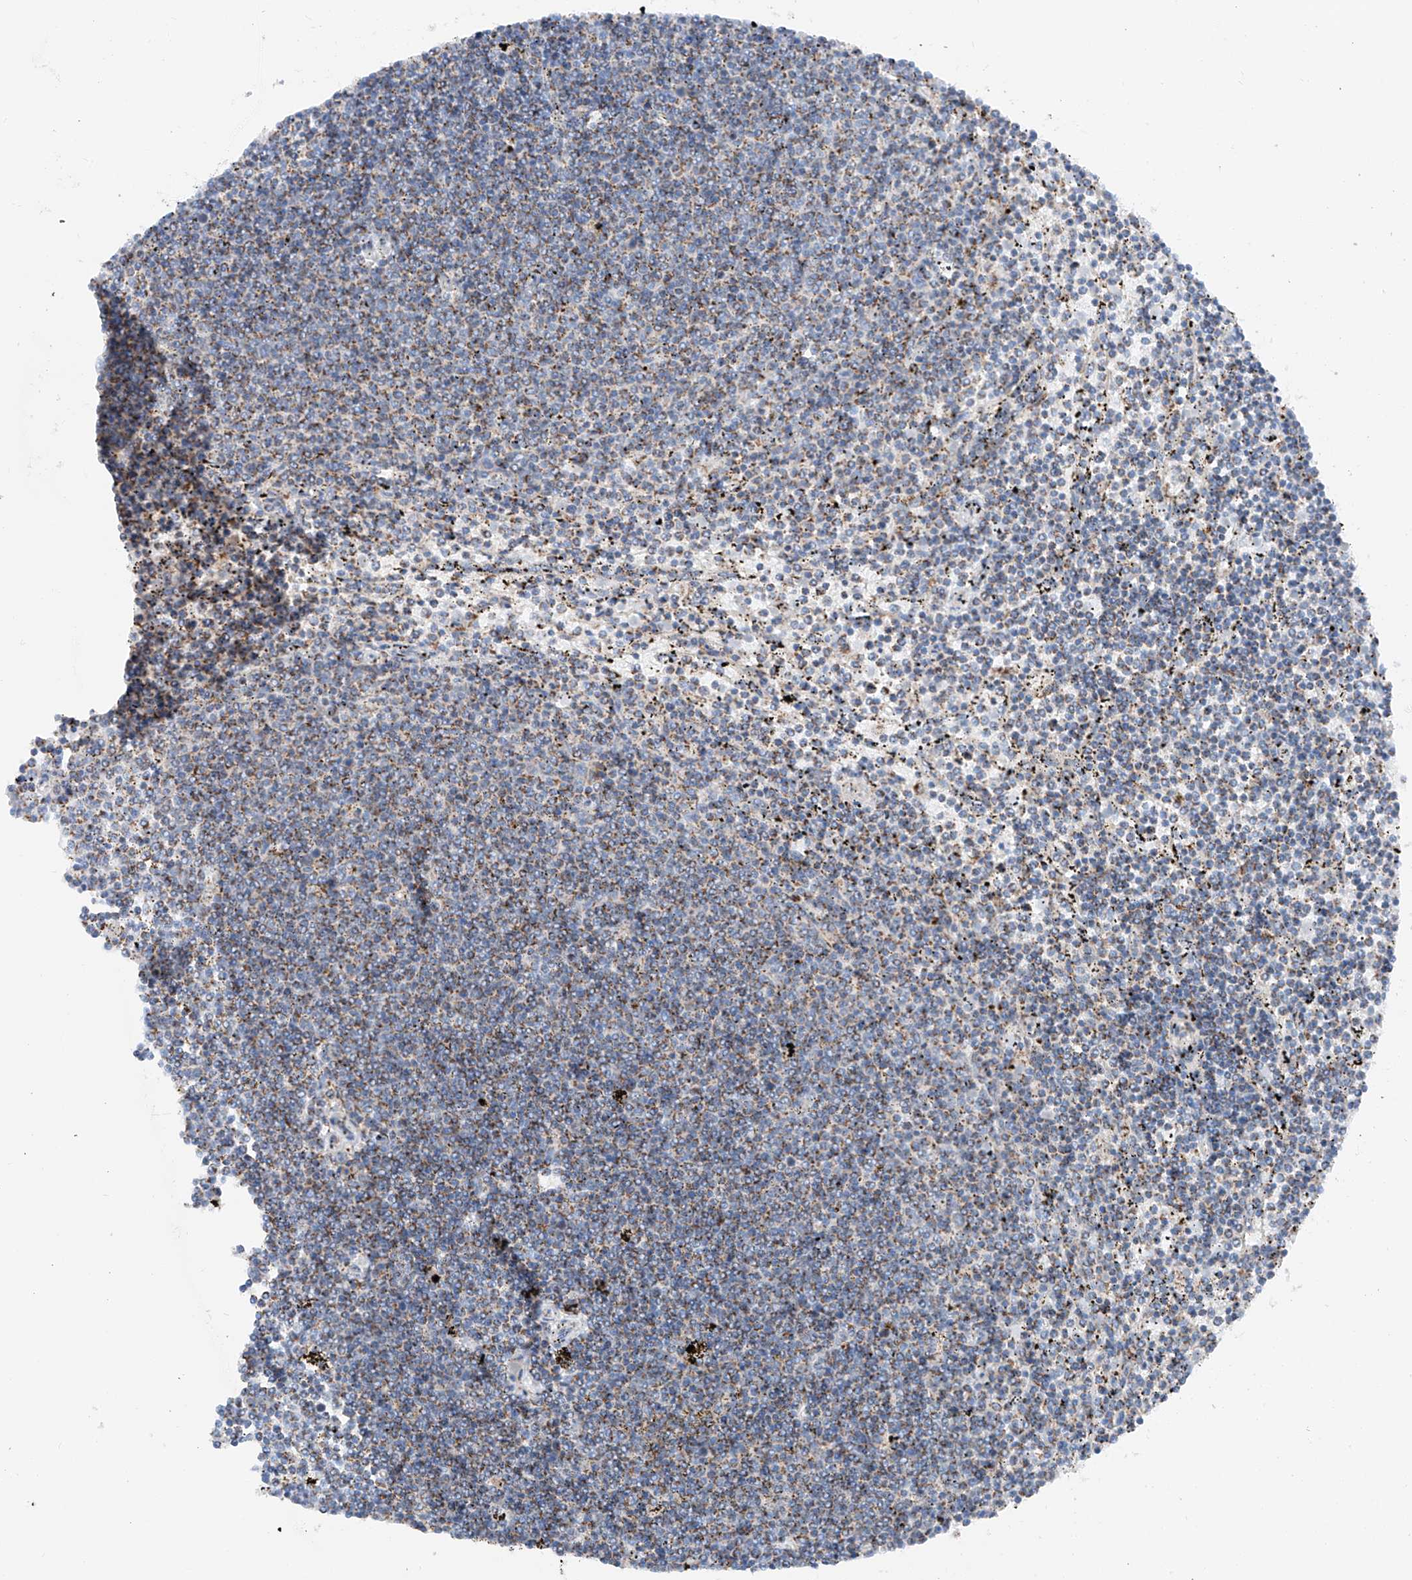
{"staining": {"intensity": "moderate", "quantity": "<25%", "location": "cytoplasmic/membranous"}, "tissue": "lymphoma", "cell_type": "Tumor cells", "image_type": "cancer", "snomed": [{"axis": "morphology", "description": "Malignant lymphoma, non-Hodgkin's type, Low grade"}, {"axis": "topography", "description": "Spleen"}], "caption": "IHC of lymphoma reveals low levels of moderate cytoplasmic/membranous staining in approximately <25% of tumor cells.", "gene": "MRAP", "patient": {"sex": "female", "age": 50}}